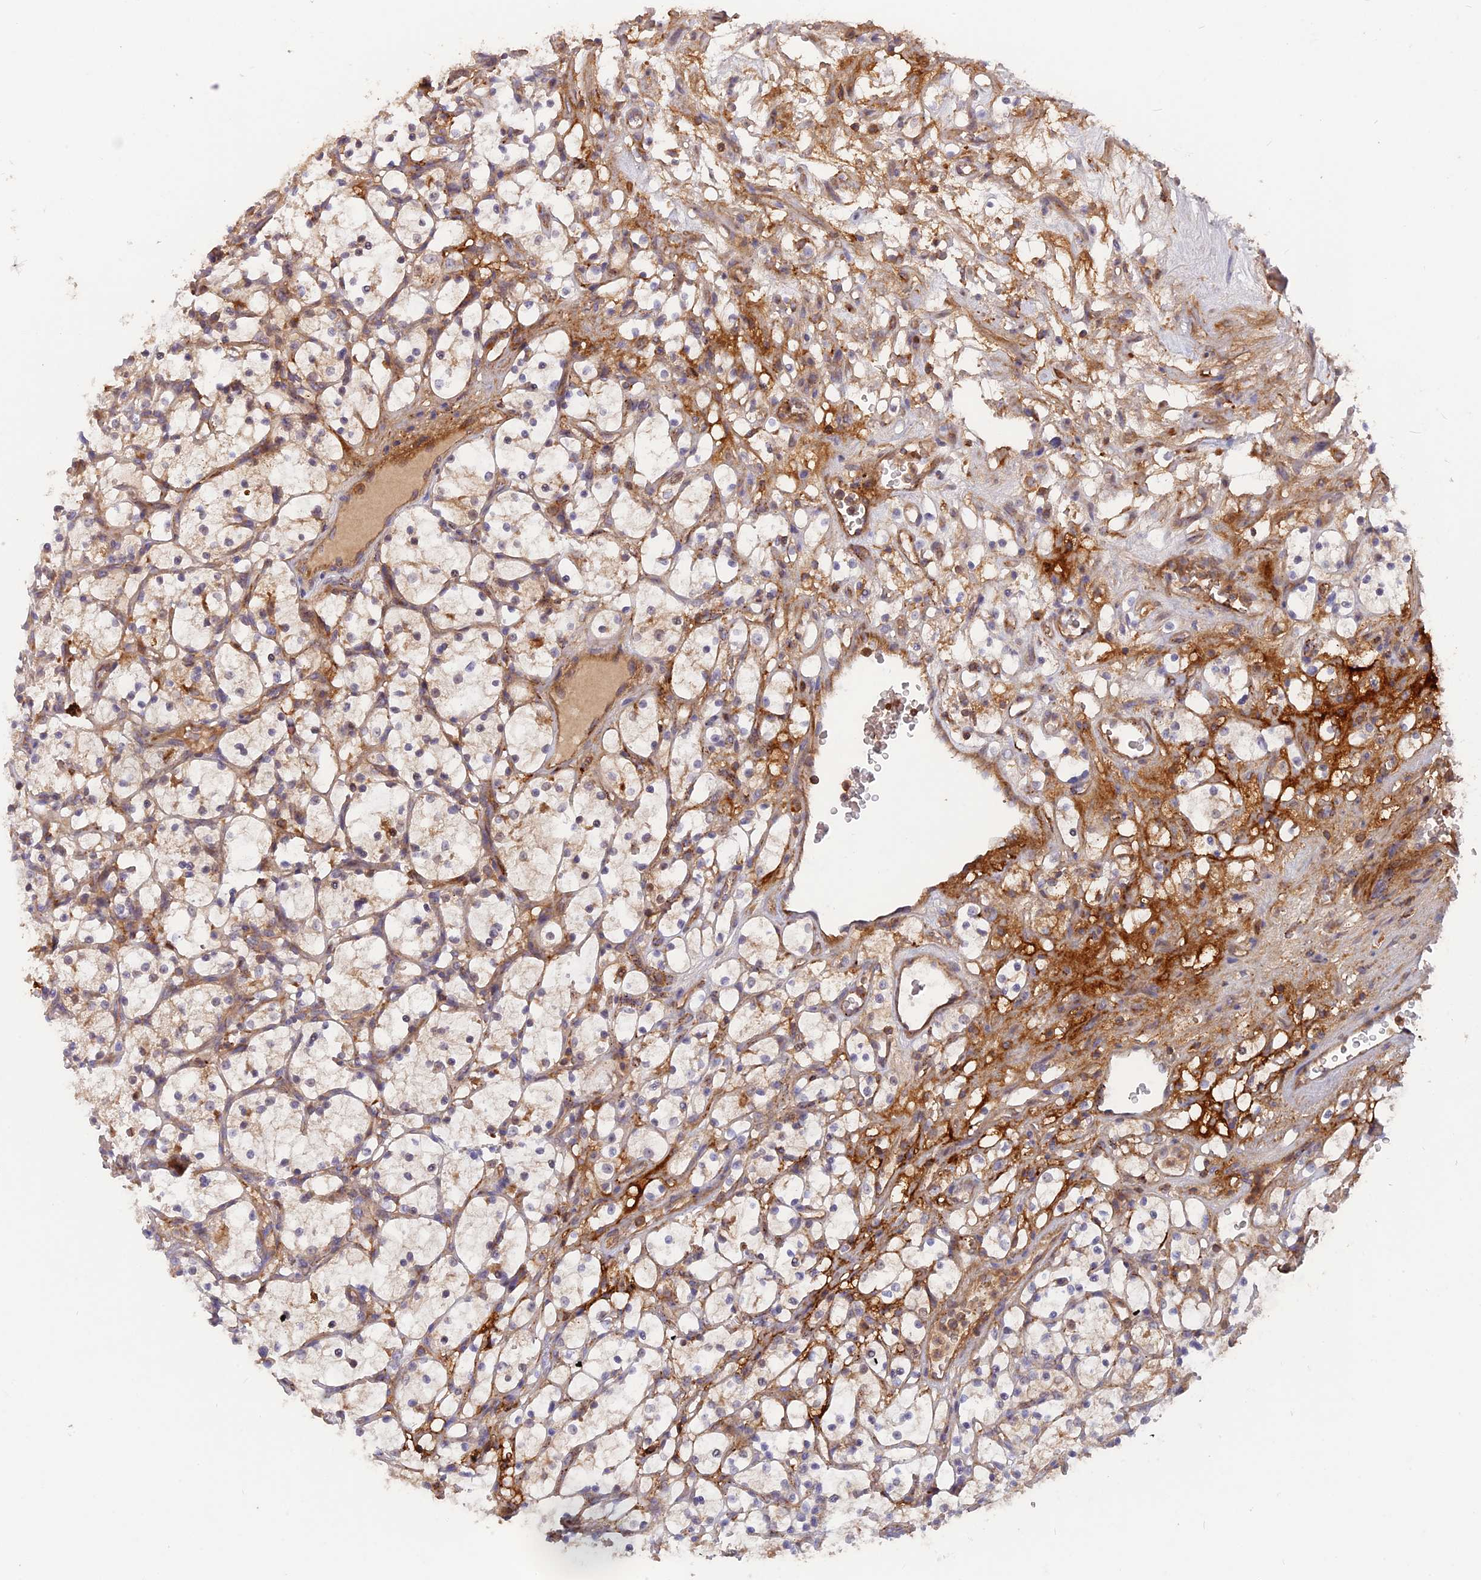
{"staining": {"intensity": "negative", "quantity": "none", "location": "none"}, "tissue": "renal cancer", "cell_type": "Tumor cells", "image_type": "cancer", "snomed": [{"axis": "morphology", "description": "Adenocarcinoma, NOS"}, {"axis": "topography", "description": "Kidney"}], "caption": "Tumor cells are negative for protein expression in human renal cancer.", "gene": "CPNE7", "patient": {"sex": "female", "age": 69}}